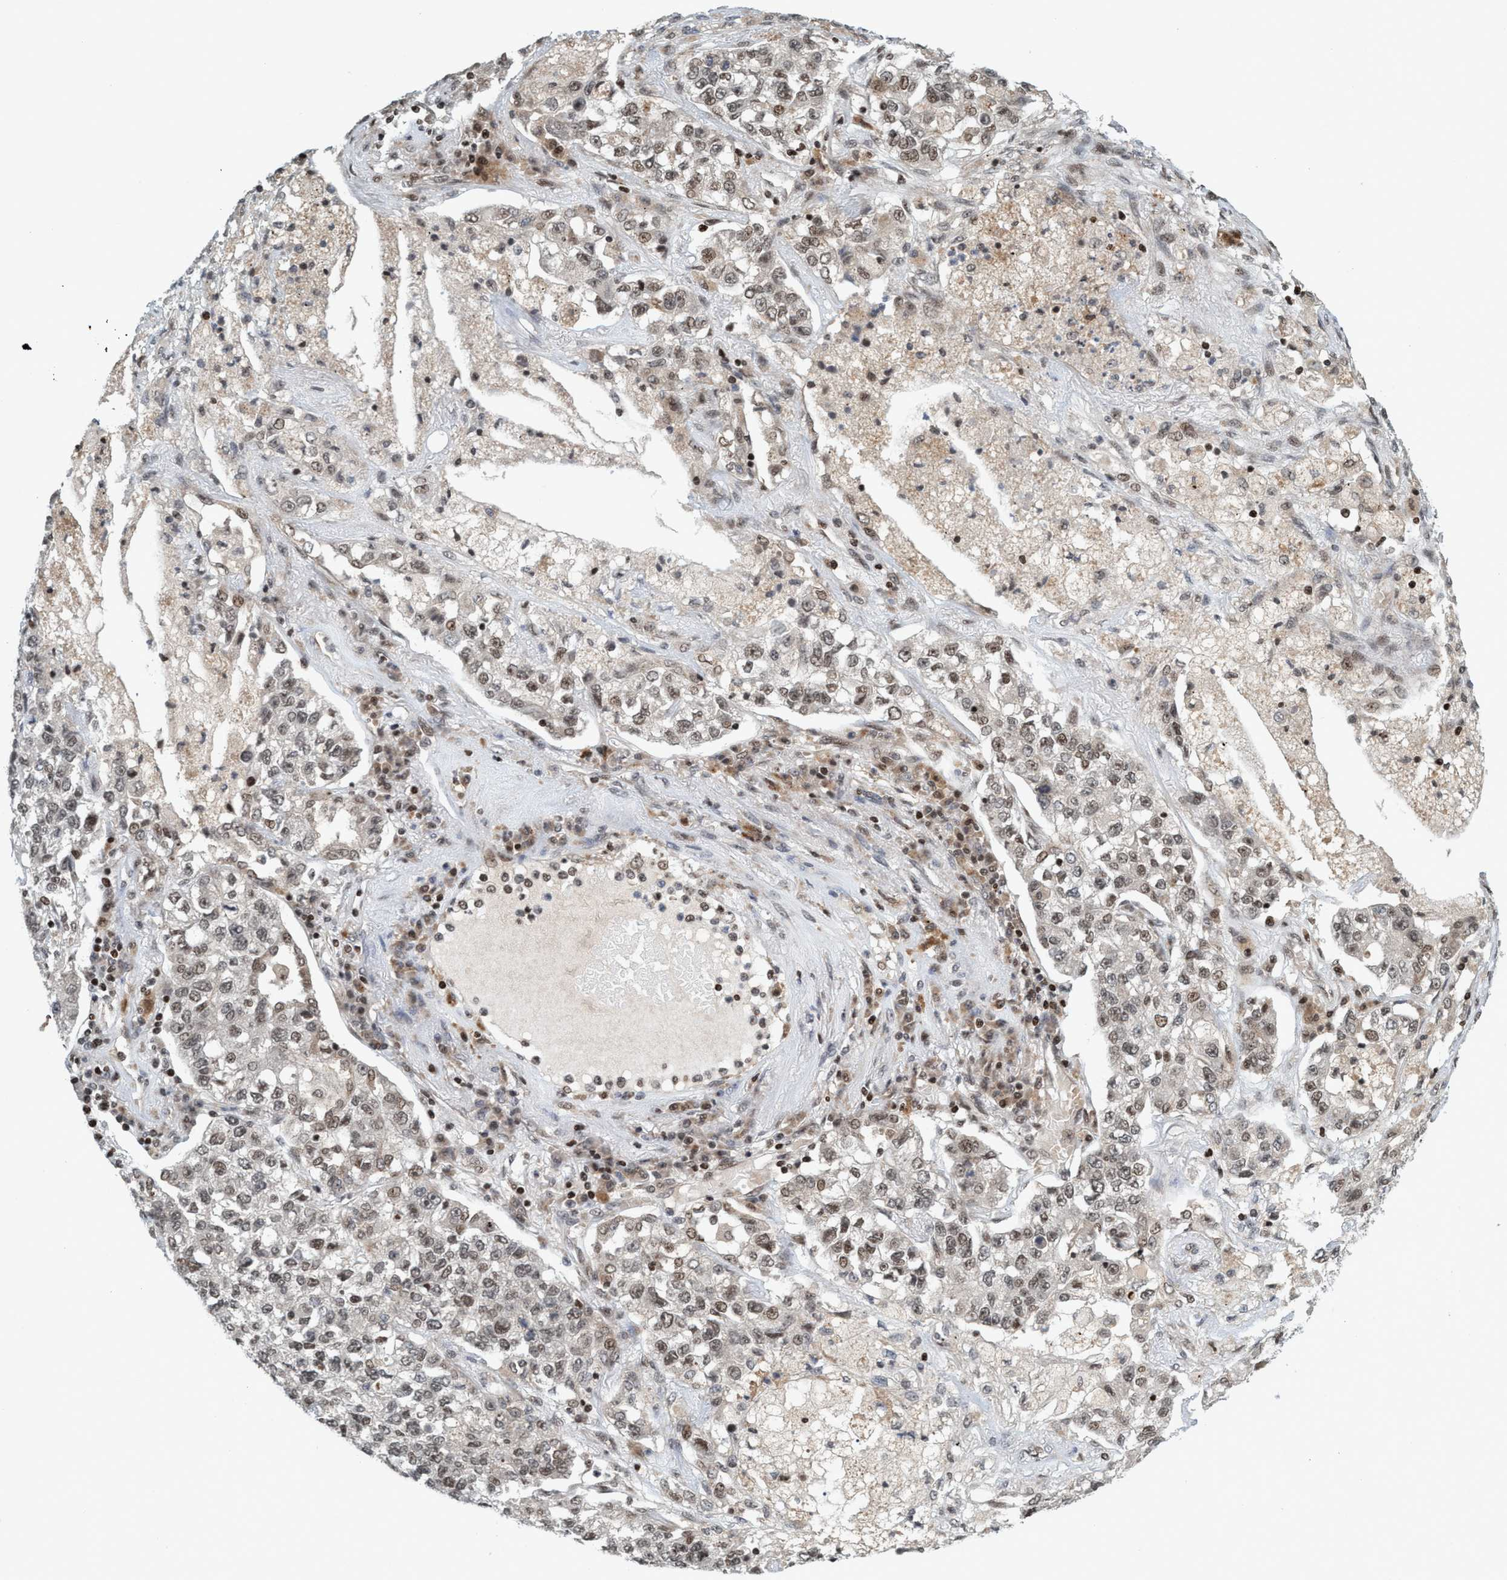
{"staining": {"intensity": "moderate", "quantity": "25%-75%", "location": "nuclear"}, "tissue": "lung cancer", "cell_type": "Tumor cells", "image_type": "cancer", "snomed": [{"axis": "morphology", "description": "Adenocarcinoma, NOS"}, {"axis": "topography", "description": "Lung"}], "caption": "Lung cancer (adenocarcinoma) stained for a protein (brown) shows moderate nuclear positive staining in approximately 25%-75% of tumor cells.", "gene": "SMCR8", "patient": {"sex": "male", "age": 49}}